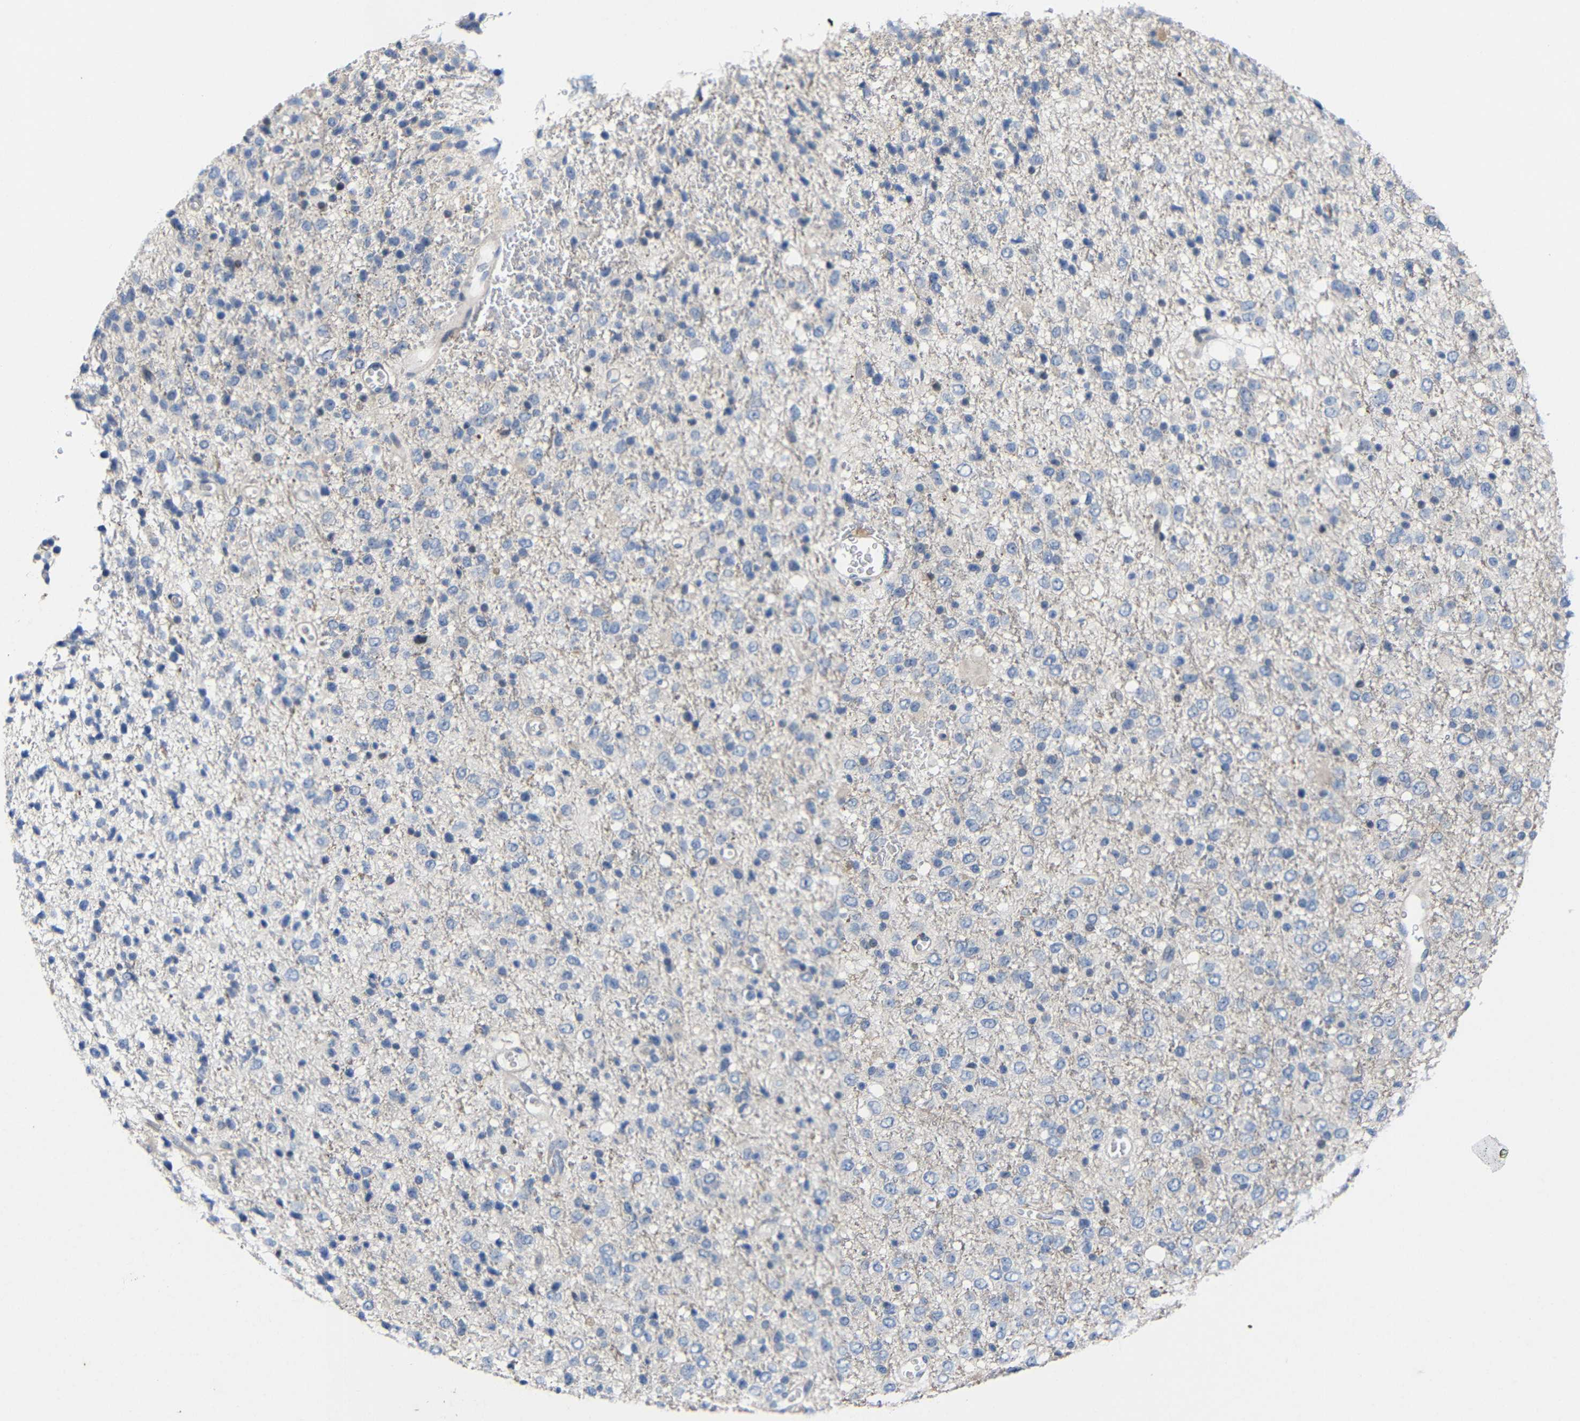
{"staining": {"intensity": "negative", "quantity": "none", "location": "none"}, "tissue": "glioma", "cell_type": "Tumor cells", "image_type": "cancer", "snomed": [{"axis": "morphology", "description": "Glioma, malignant, High grade"}, {"axis": "topography", "description": "pancreas cauda"}], "caption": "Immunohistochemical staining of malignant glioma (high-grade) shows no significant expression in tumor cells.", "gene": "CMTM1", "patient": {"sex": "male", "age": 60}}